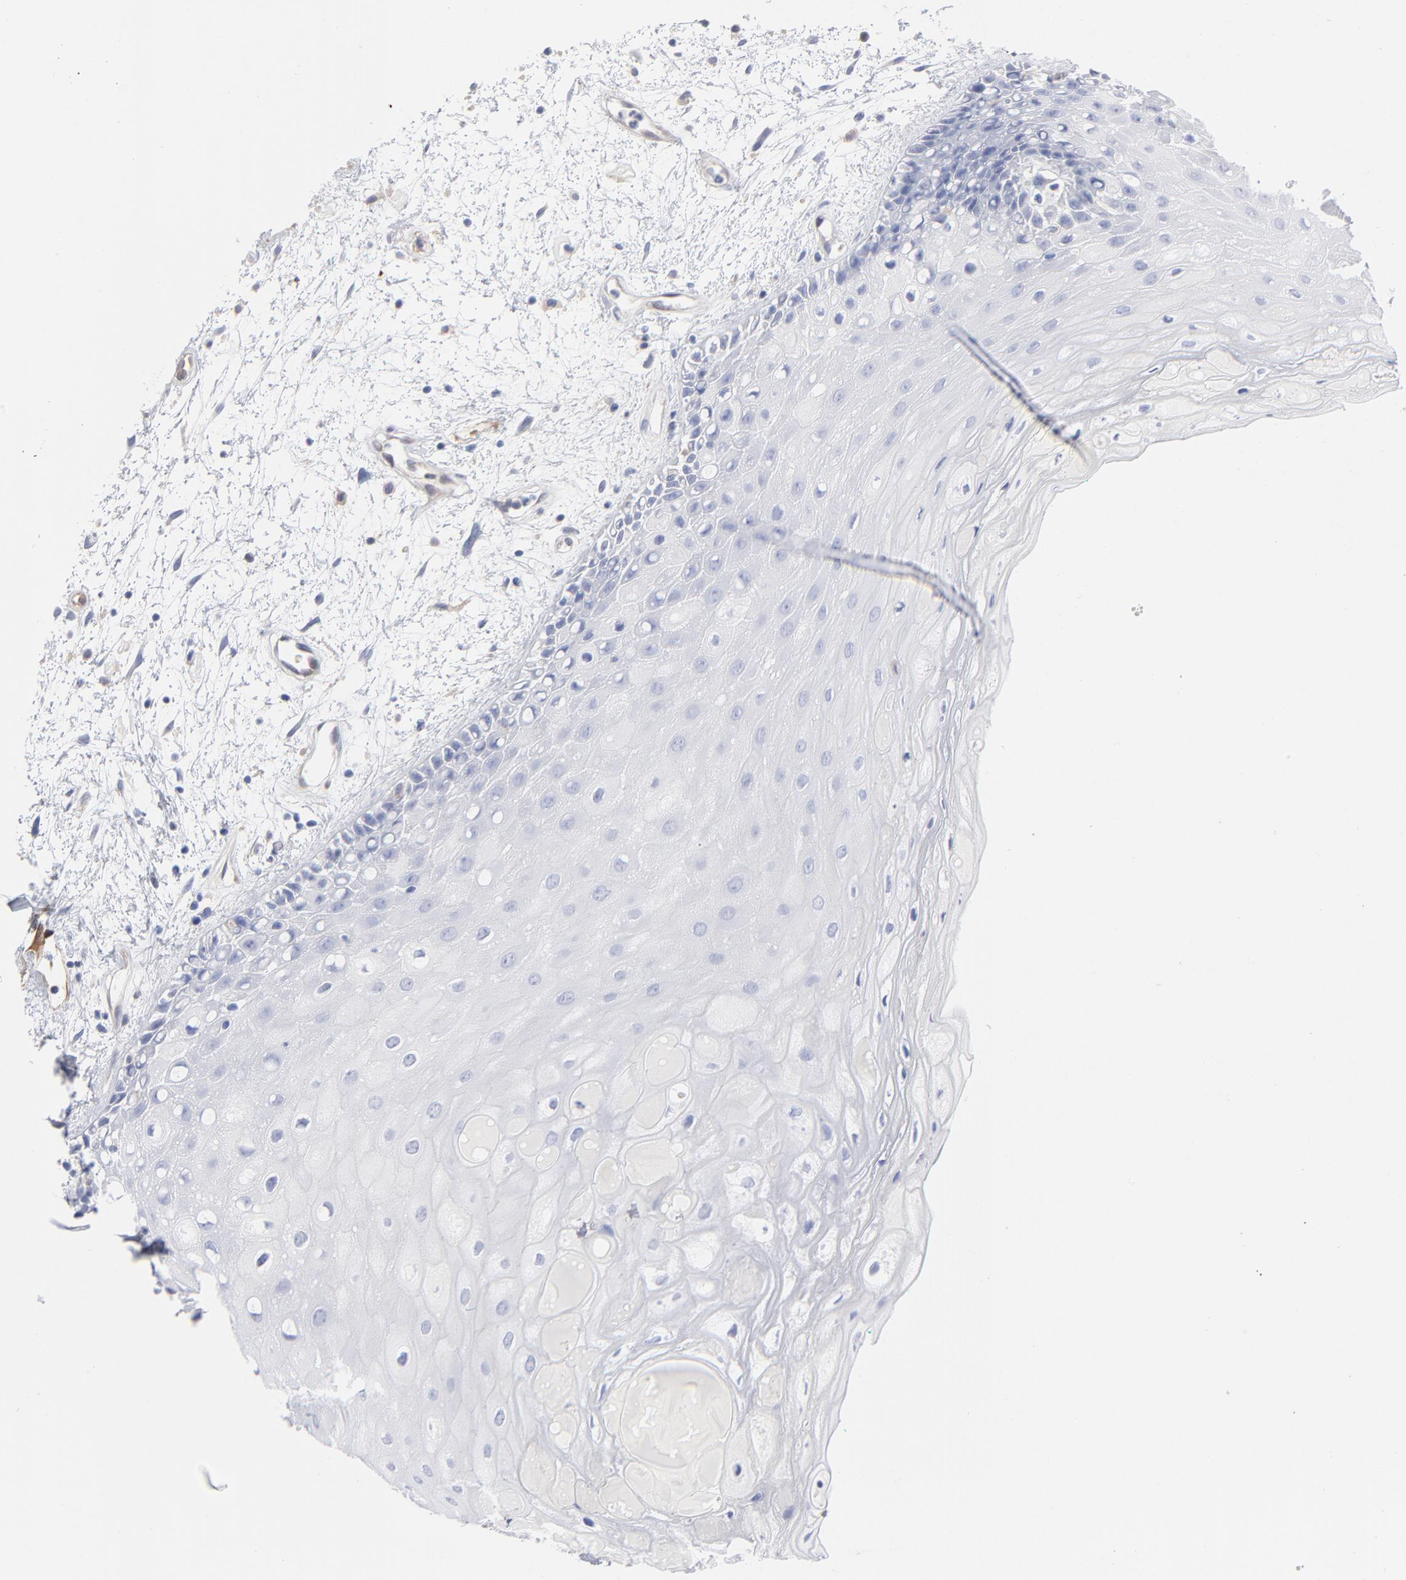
{"staining": {"intensity": "negative", "quantity": "none", "location": "none"}, "tissue": "oral mucosa", "cell_type": "Squamous epithelial cells", "image_type": "normal", "snomed": [{"axis": "morphology", "description": "Normal tissue, NOS"}, {"axis": "morphology", "description": "Squamous cell carcinoma, NOS"}, {"axis": "topography", "description": "Skeletal muscle"}, {"axis": "topography", "description": "Oral tissue"}, {"axis": "topography", "description": "Head-Neck"}], "caption": "The image displays no significant staining in squamous epithelial cells of oral mucosa.", "gene": "ARRB1", "patient": {"sex": "female", "age": 84}}